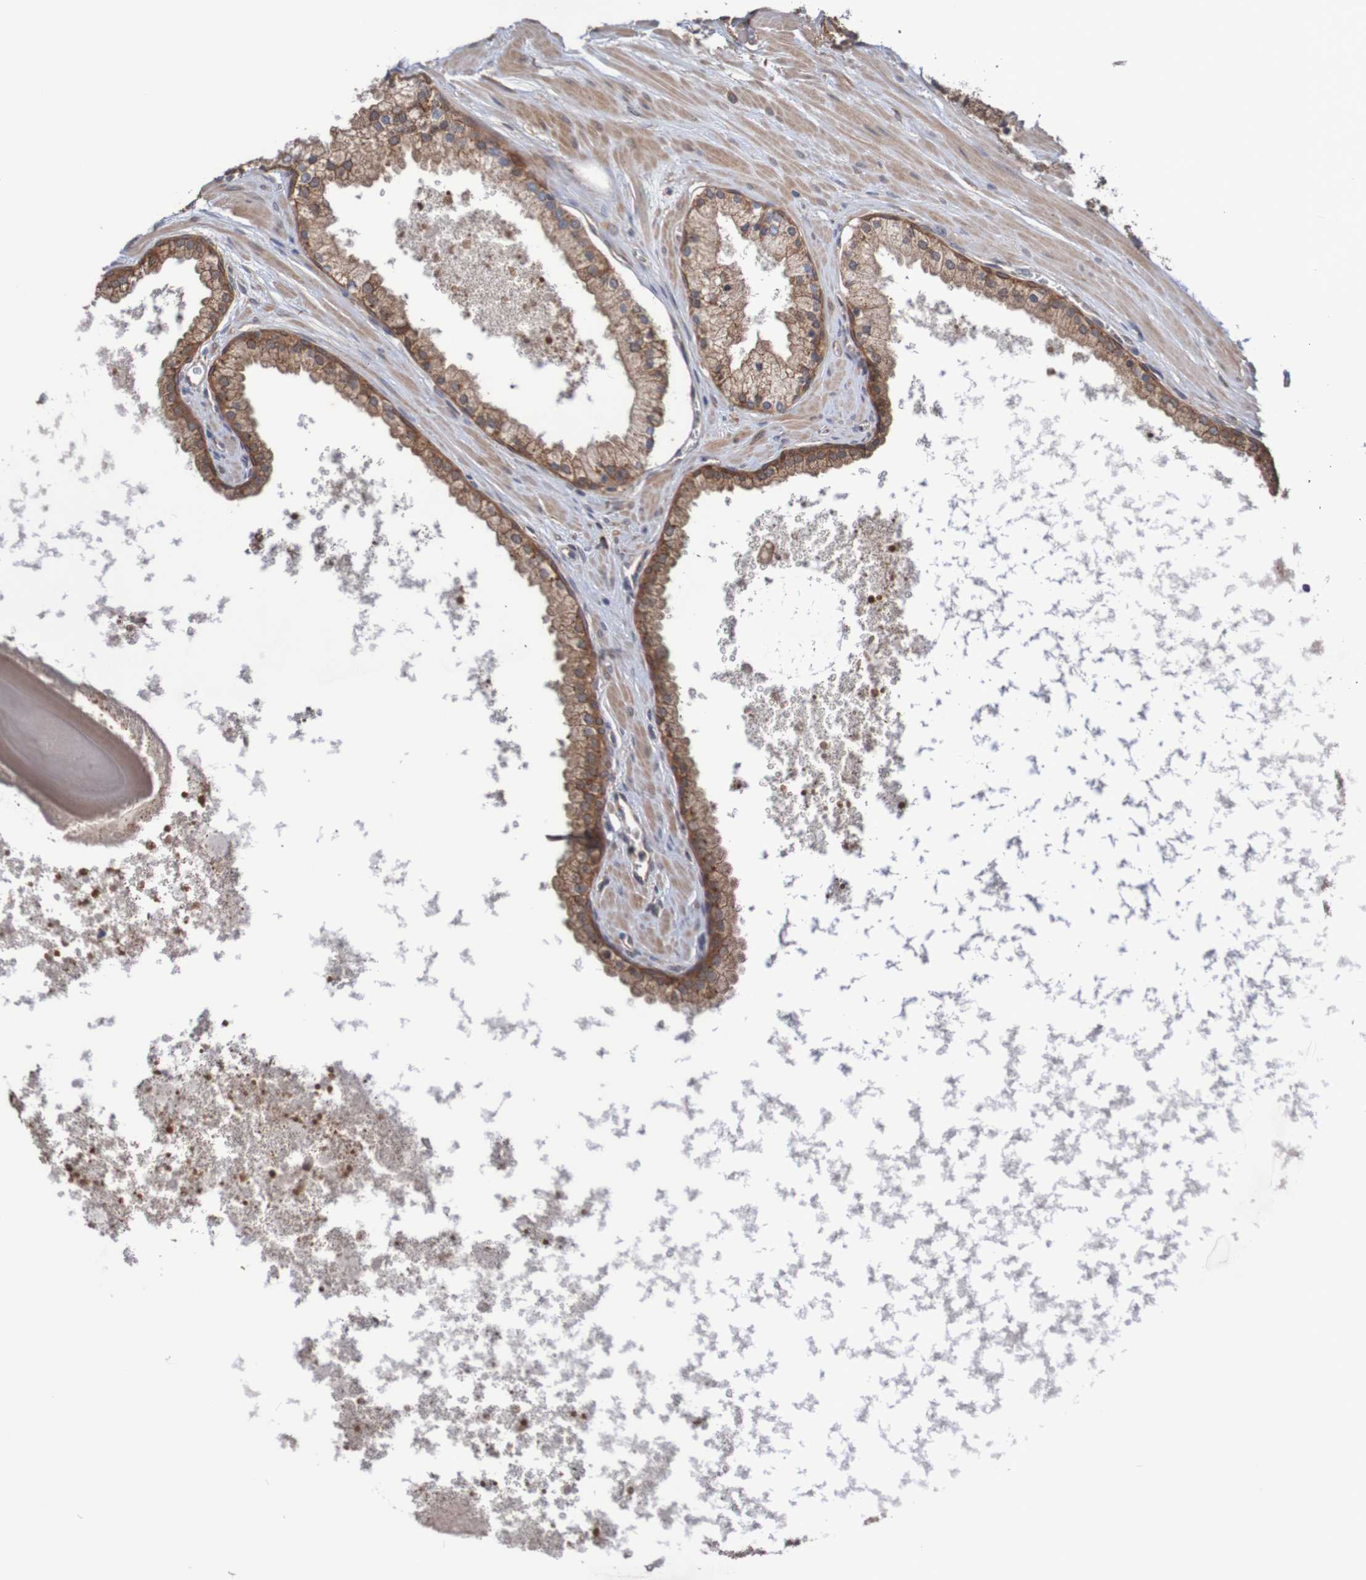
{"staining": {"intensity": "moderate", "quantity": ">75%", "location": "cytoplasmic/membranous"}, "tissue": "prostate cancer", "cell_type": "Tumor cells", "image_type": "cancer", "snomed": [{"axis": "morphology", "description": "Adenocarcinoma, High grade"}, {"axis": "topography", "description": "Prostate"}], "caption": "Immunohistochemistry (DAB (3,3'-diaminobenzidine)) staining of prostate cancer (adenocarcinoma (high-grade)) displays moderate cytoplasmic/membranous protein expression in approximately >75% of tumor cells.", "gene": "PHPT1", "patient": {"sex": "male", "age": 65}}